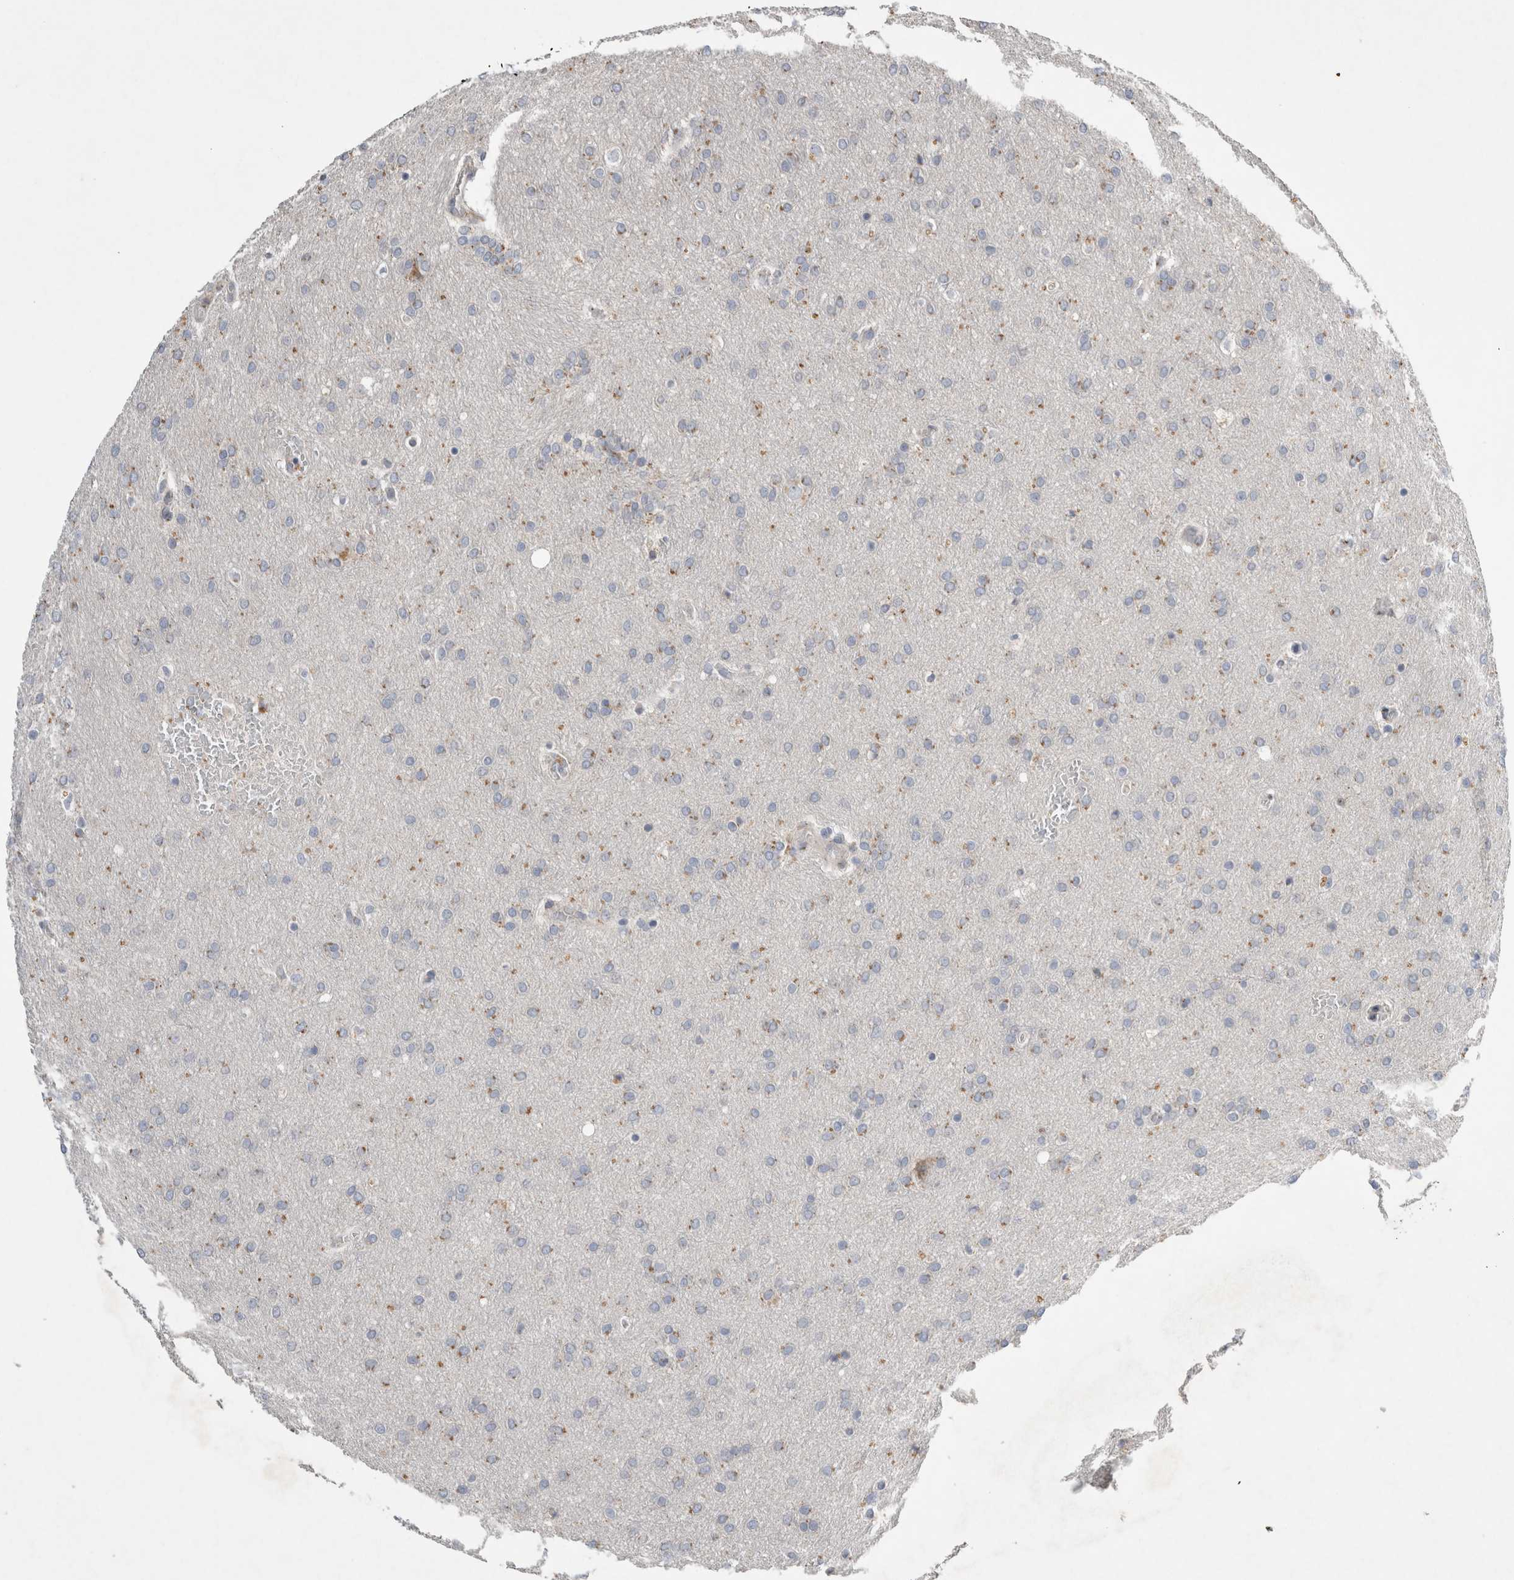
{"staining": {"intensity": "weak", "quantity": "25%-75%", "location": "cytoplasmic/membranous"}, "tissue": "glioma", "cell_type": "Tumor cells", "image_type": "cancer", "snomed": [{"axis": "morphology", "description": "Glioma, malignant, Low grade"}, {"axis": "topography", "description": "Brain"}], "caption": "This is an image of IHC staining of malignant glioma (low-grade), which shows weak expression in the cytoplasmic/membranous of tumor cells.", "gene": "TRMT9B", "patient": {"sex": "female", "age": 37}}